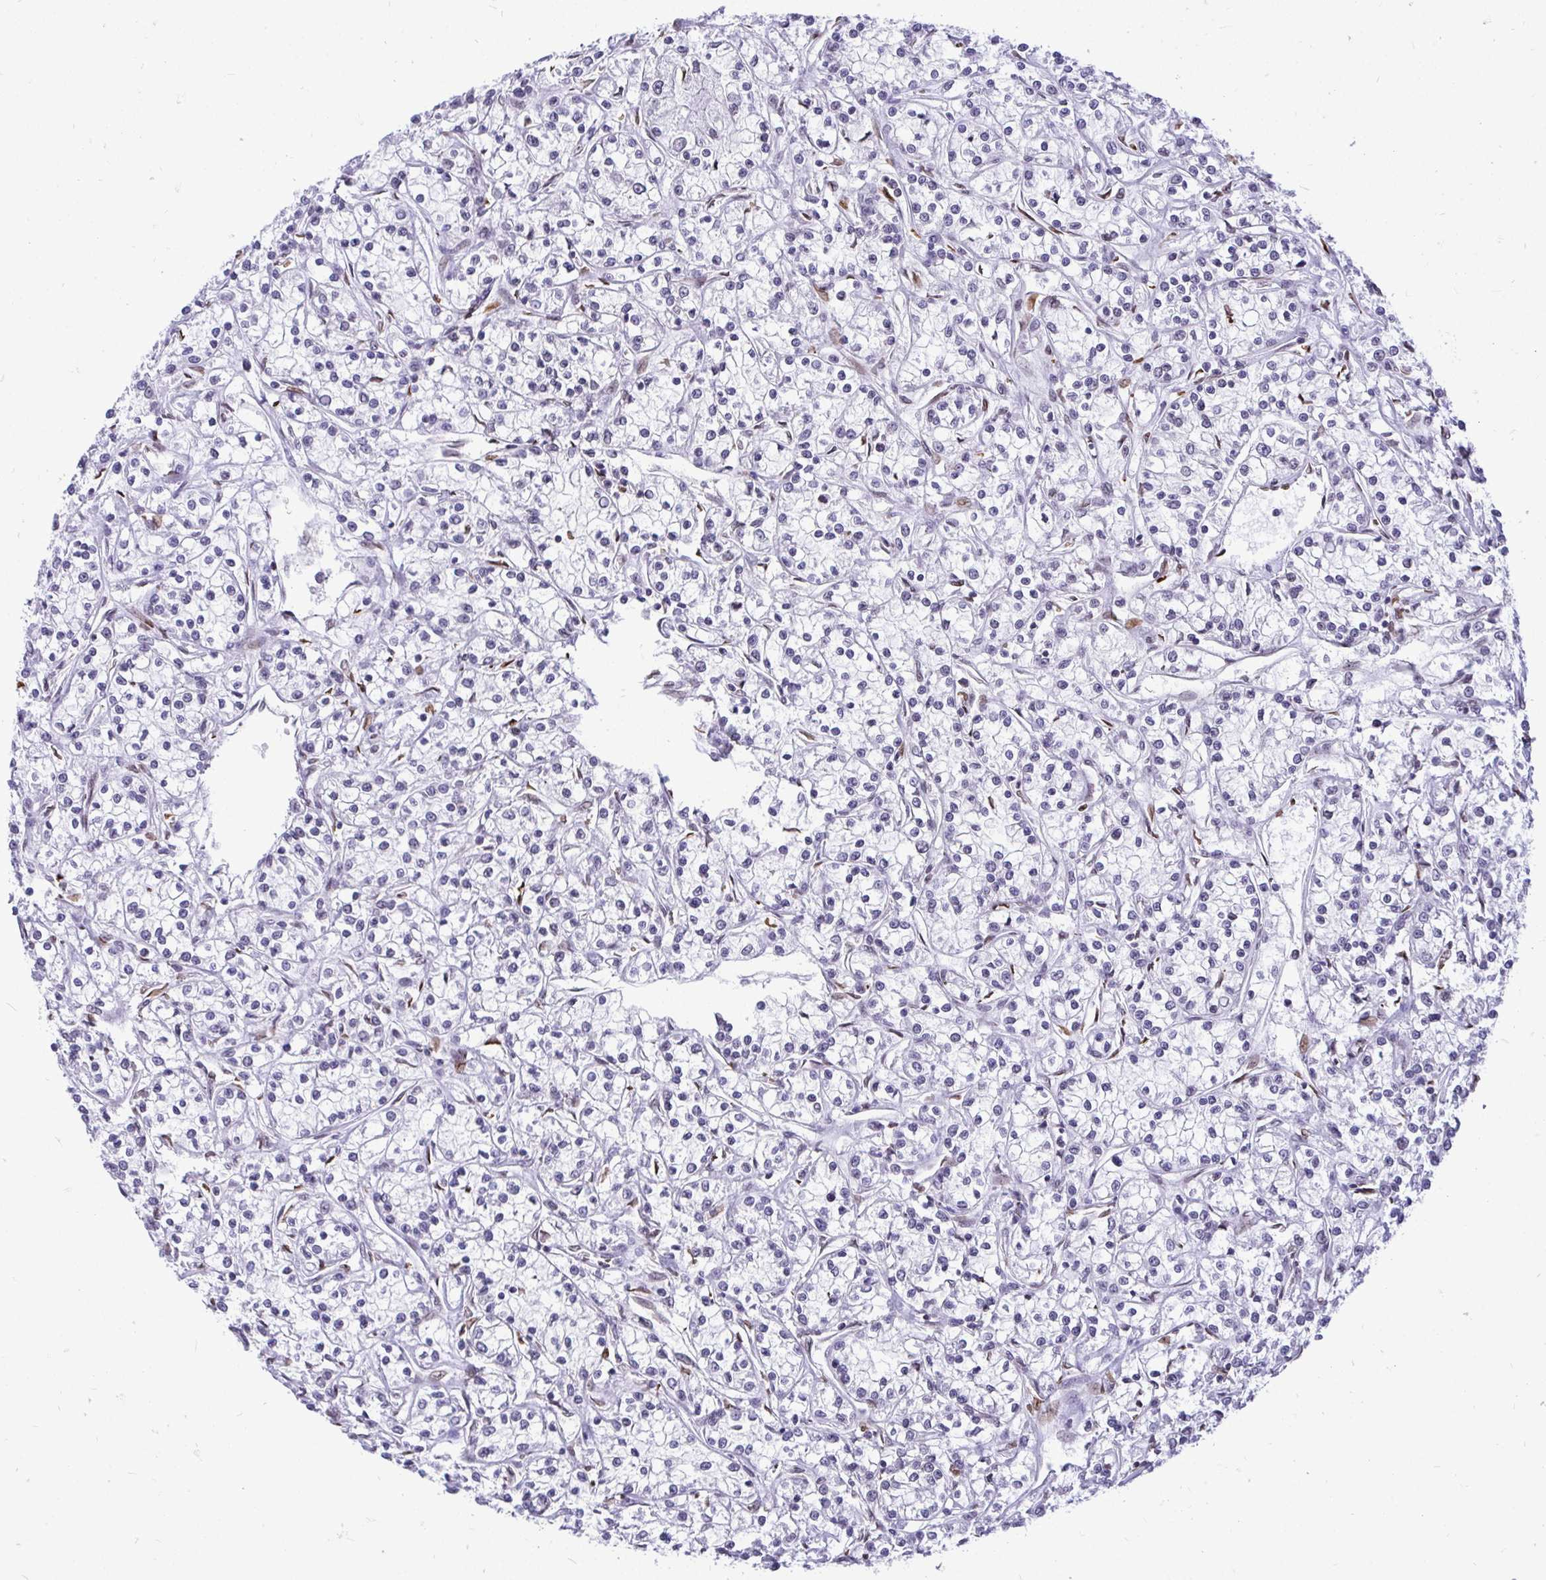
{"staining": {"intensity": "negative", "quantity": "none", "location": "none"}, "tissue": "renal cancer", "cell_type": "Tumor cells", "image_type": "cancer", "snomed": [{"axis": "morphology", "description": "Adenocarcinoma, NOS"}, {"axis": "topography", "description": "Kidney"}], "caption": "Tumor cells are negative for brown protein staining in renal cancer (adenocarcinoma). The staining is performed using DAB (3,3'-diaminobenzidine) brown chromogen with nuclei counter-stained in using hematoxylin.", "gene": "BANF1", "patient": {"sex": "female", "age": 59}}